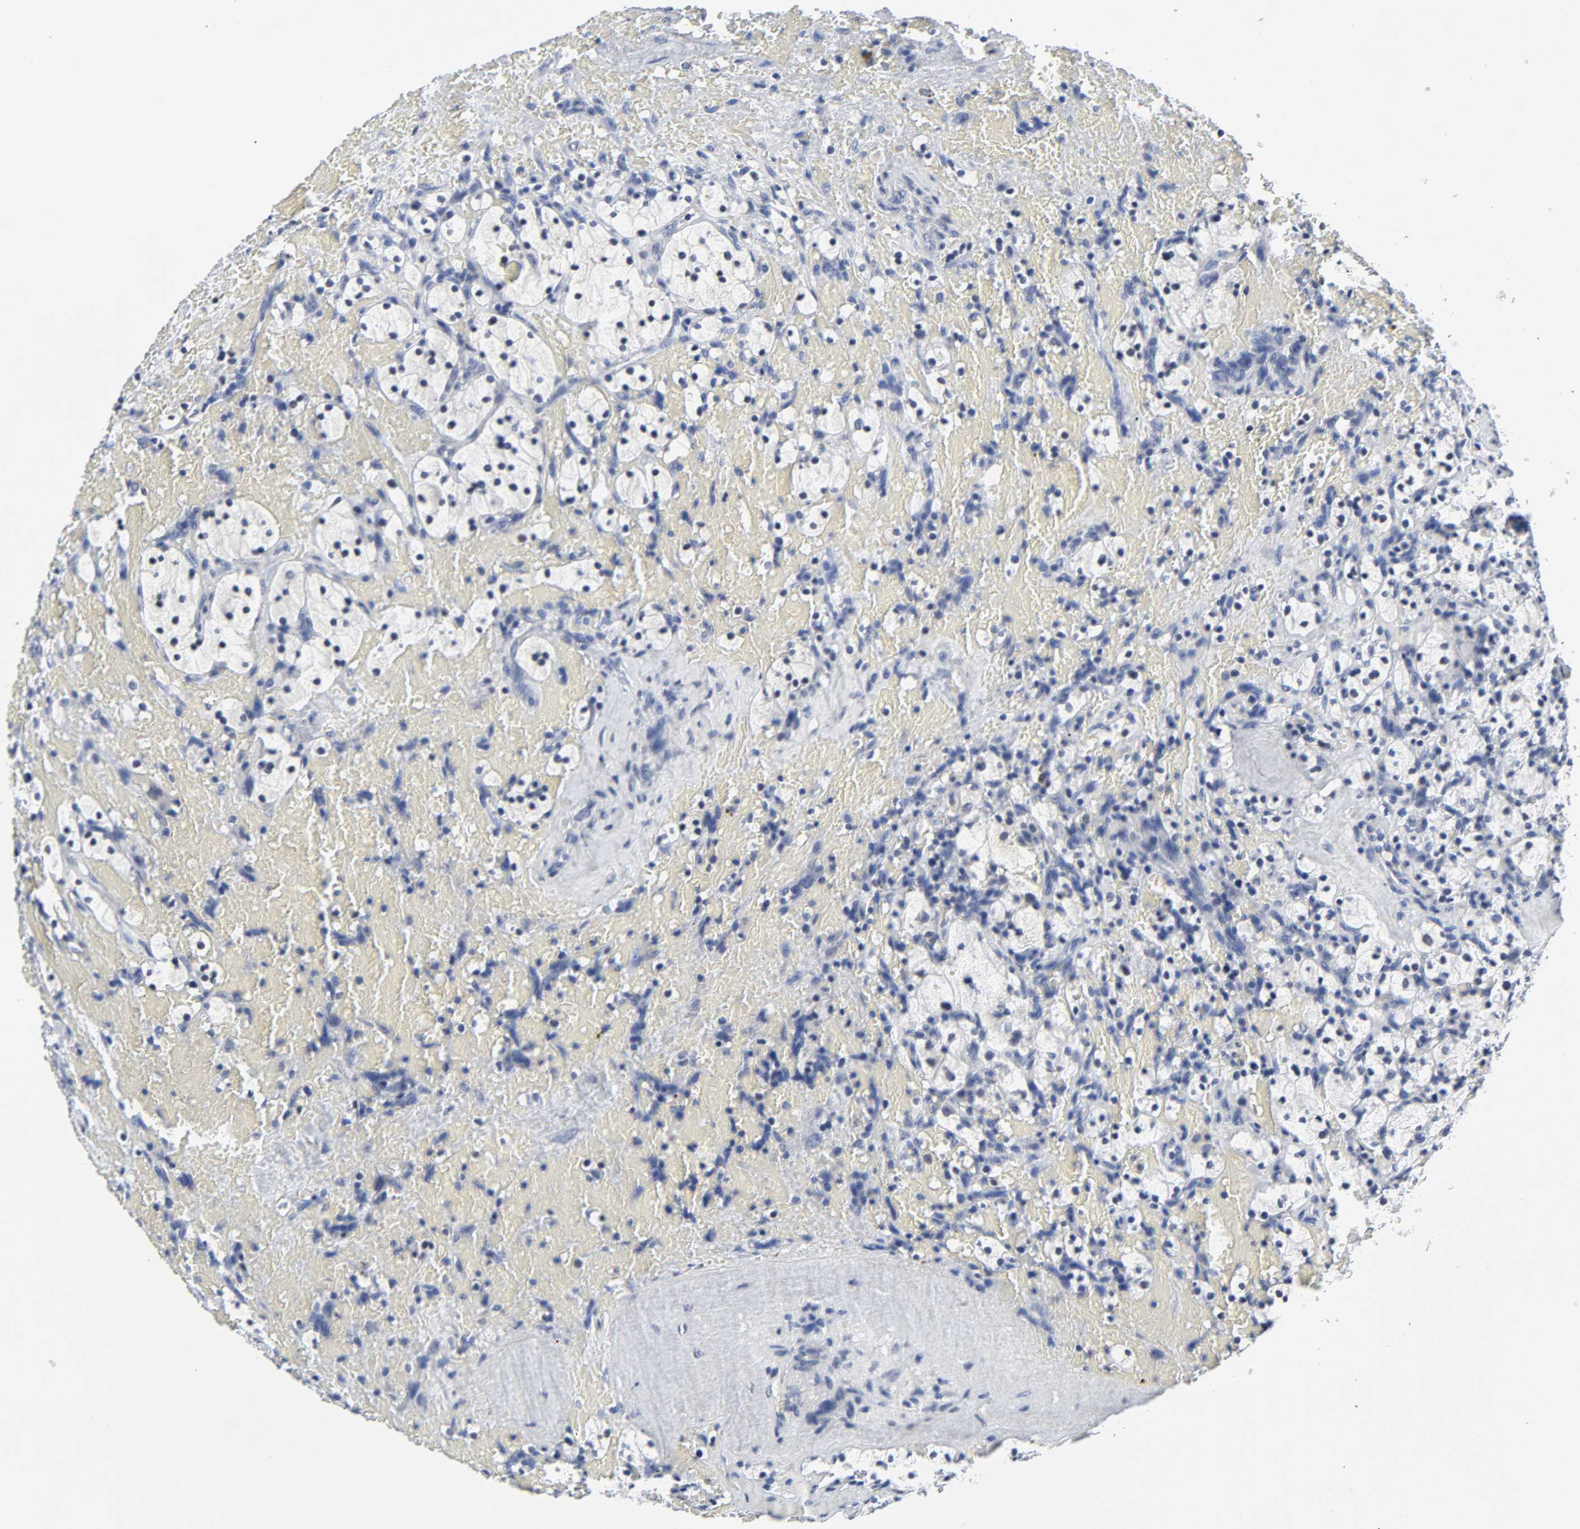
{"staining": {"intensity": "negative", "quantity": "none", "location": "none"}, "tissue": "renal cancer", "cell_type": "Tumor cells", "image_type": "cancer", "snomed": [{"axis": "morphology", "description": "Adenocarcinoma, NOS"}, {"axis": "topography", "description": "Kidney"}], "caption": "Human renal cancer (adenocarcinoma) stained for a protein using immunohistochemistry (IHC) reveals no positivity in tumor cells.", "gene": "SALL2", "patient": {"sex": "female", "age": 83}}